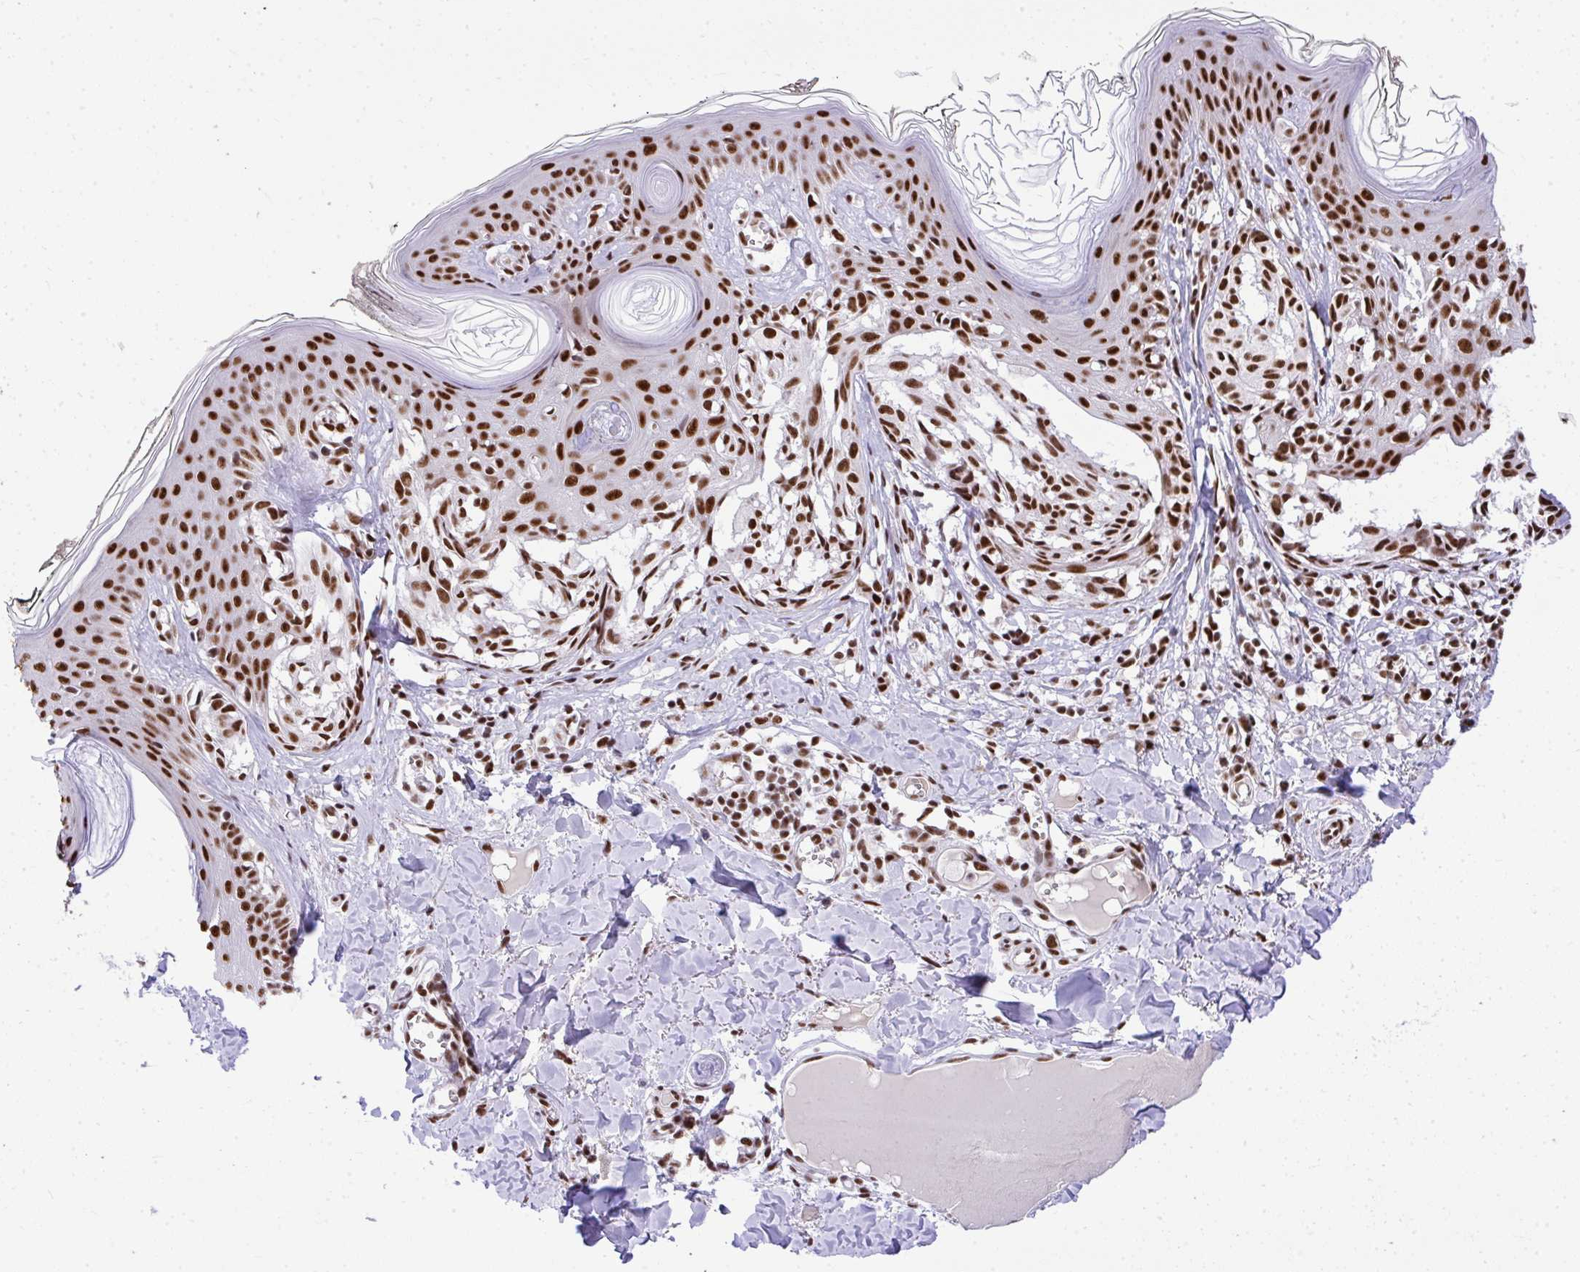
{"staining": {"intensity": "strong", "quantity": ">75%", "location": "nuclear"}, "tissue": "melanoma", "cell_type": "Tumor cells", "image_type": "cancer", "snomed": [{"axis": "morphology", "description": "Malignant melanoma, NOS"}, {"axis": "topography", "description": "Skin"}], "caption": "The immunohistochemical stain labels strong nuclear expression in tumor cells of melanoma tissue.", "gene": "PRPF19", "patient": {"sex": "female", "age": 43}}